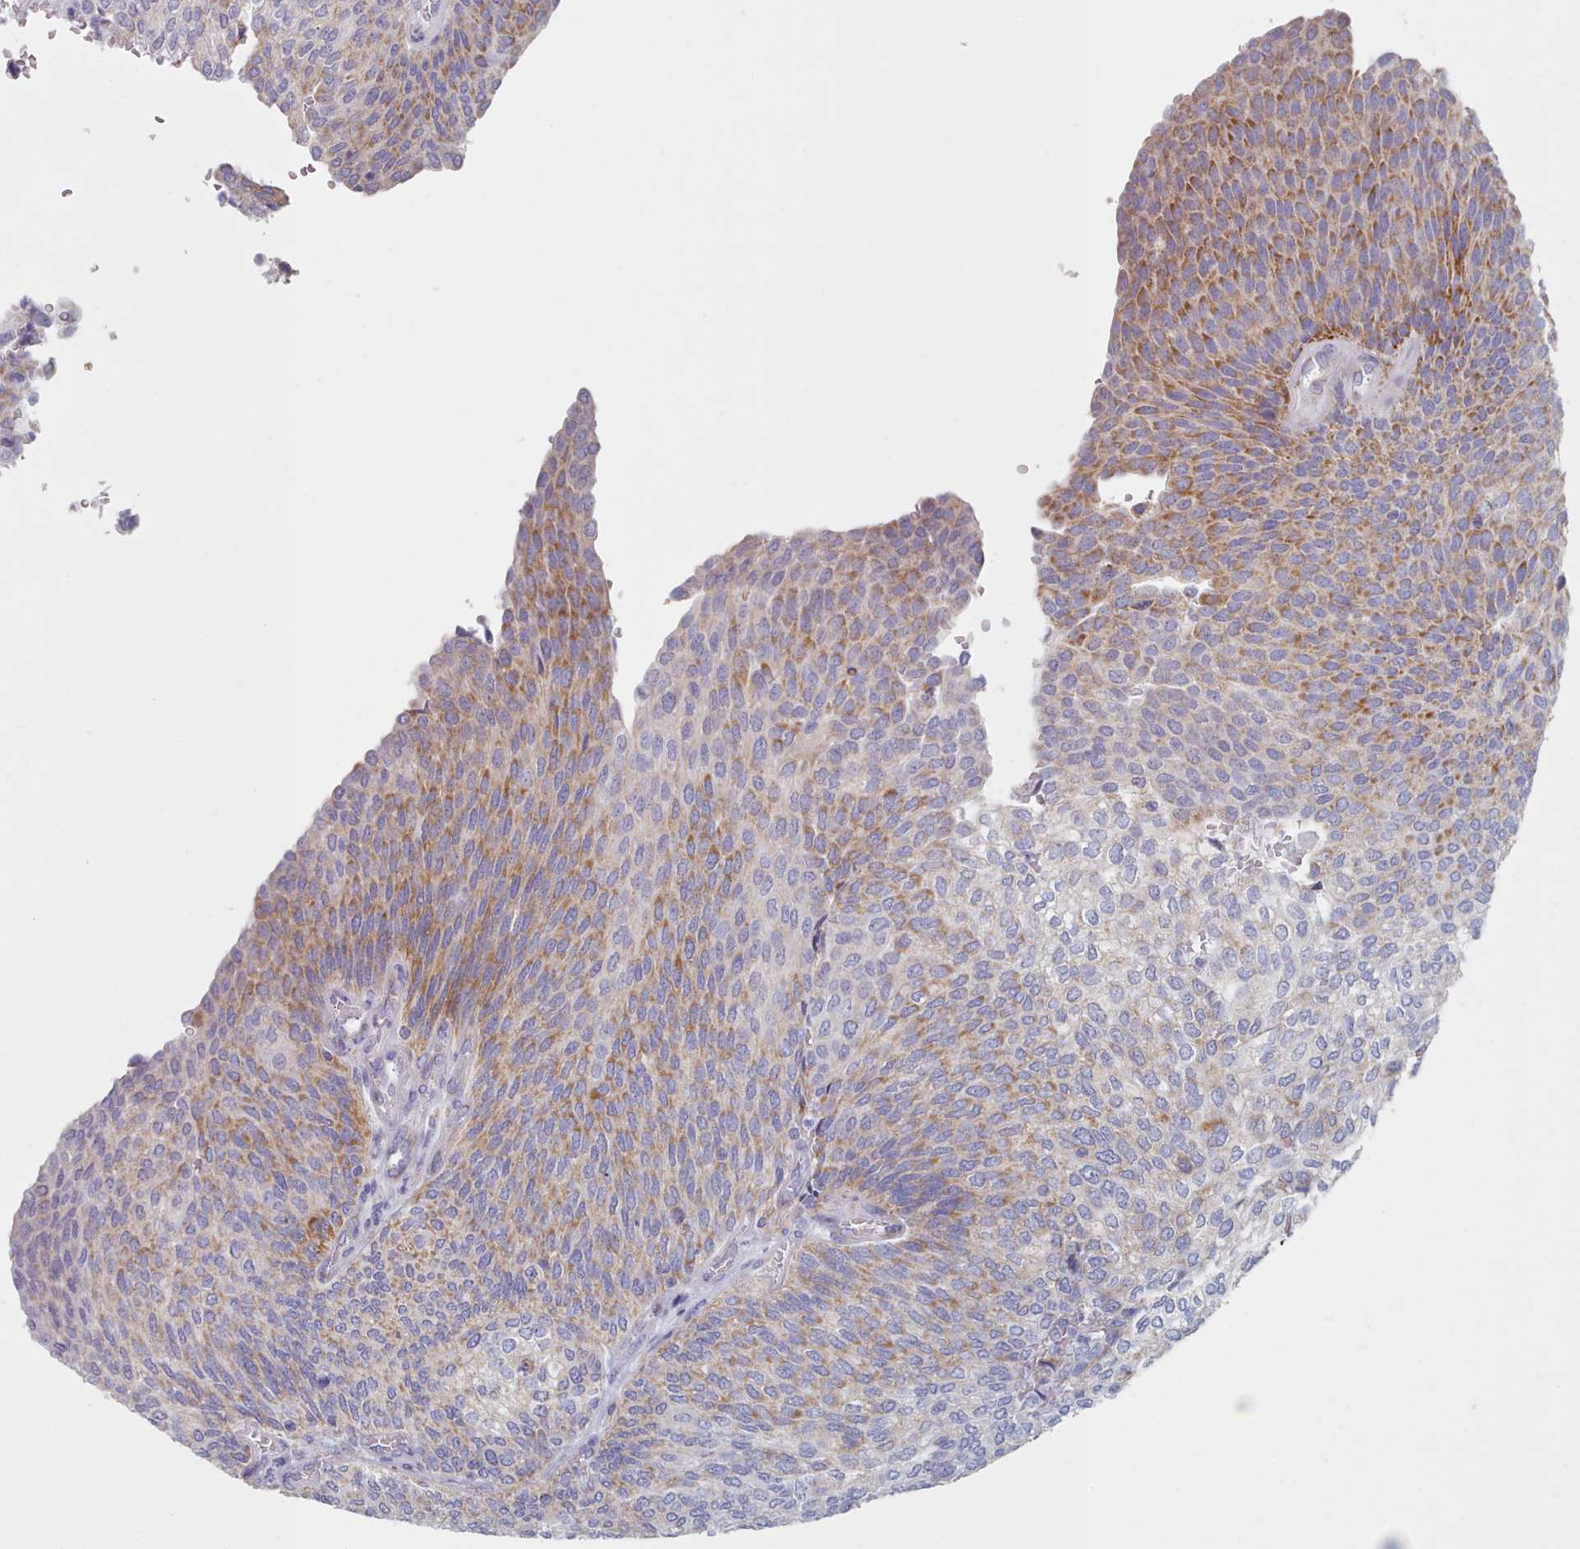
{"staining": {"intensity": "moderate", "quantity": ">75%", "location": "cytoplasmic/membranous"}, "tissue": "urothelial cancer", "cell_type": "Tumor cells", "image_type": "cancer", "snomed": [{"axis": "morphology", "description": "Urothelial carcinoma, Low grade"}, {"axis": "topography", "description": "Urinary bladder"}], "caption": "There is medium levels of moderate cytoplasmic/membranous expression in tumor cells of urothelial carcinoma (low-grade), as demonstrated by immunohistochemical staining (brown color).", "gene": "FAM170B", "patient": {"sex": "female", "age": 79}}